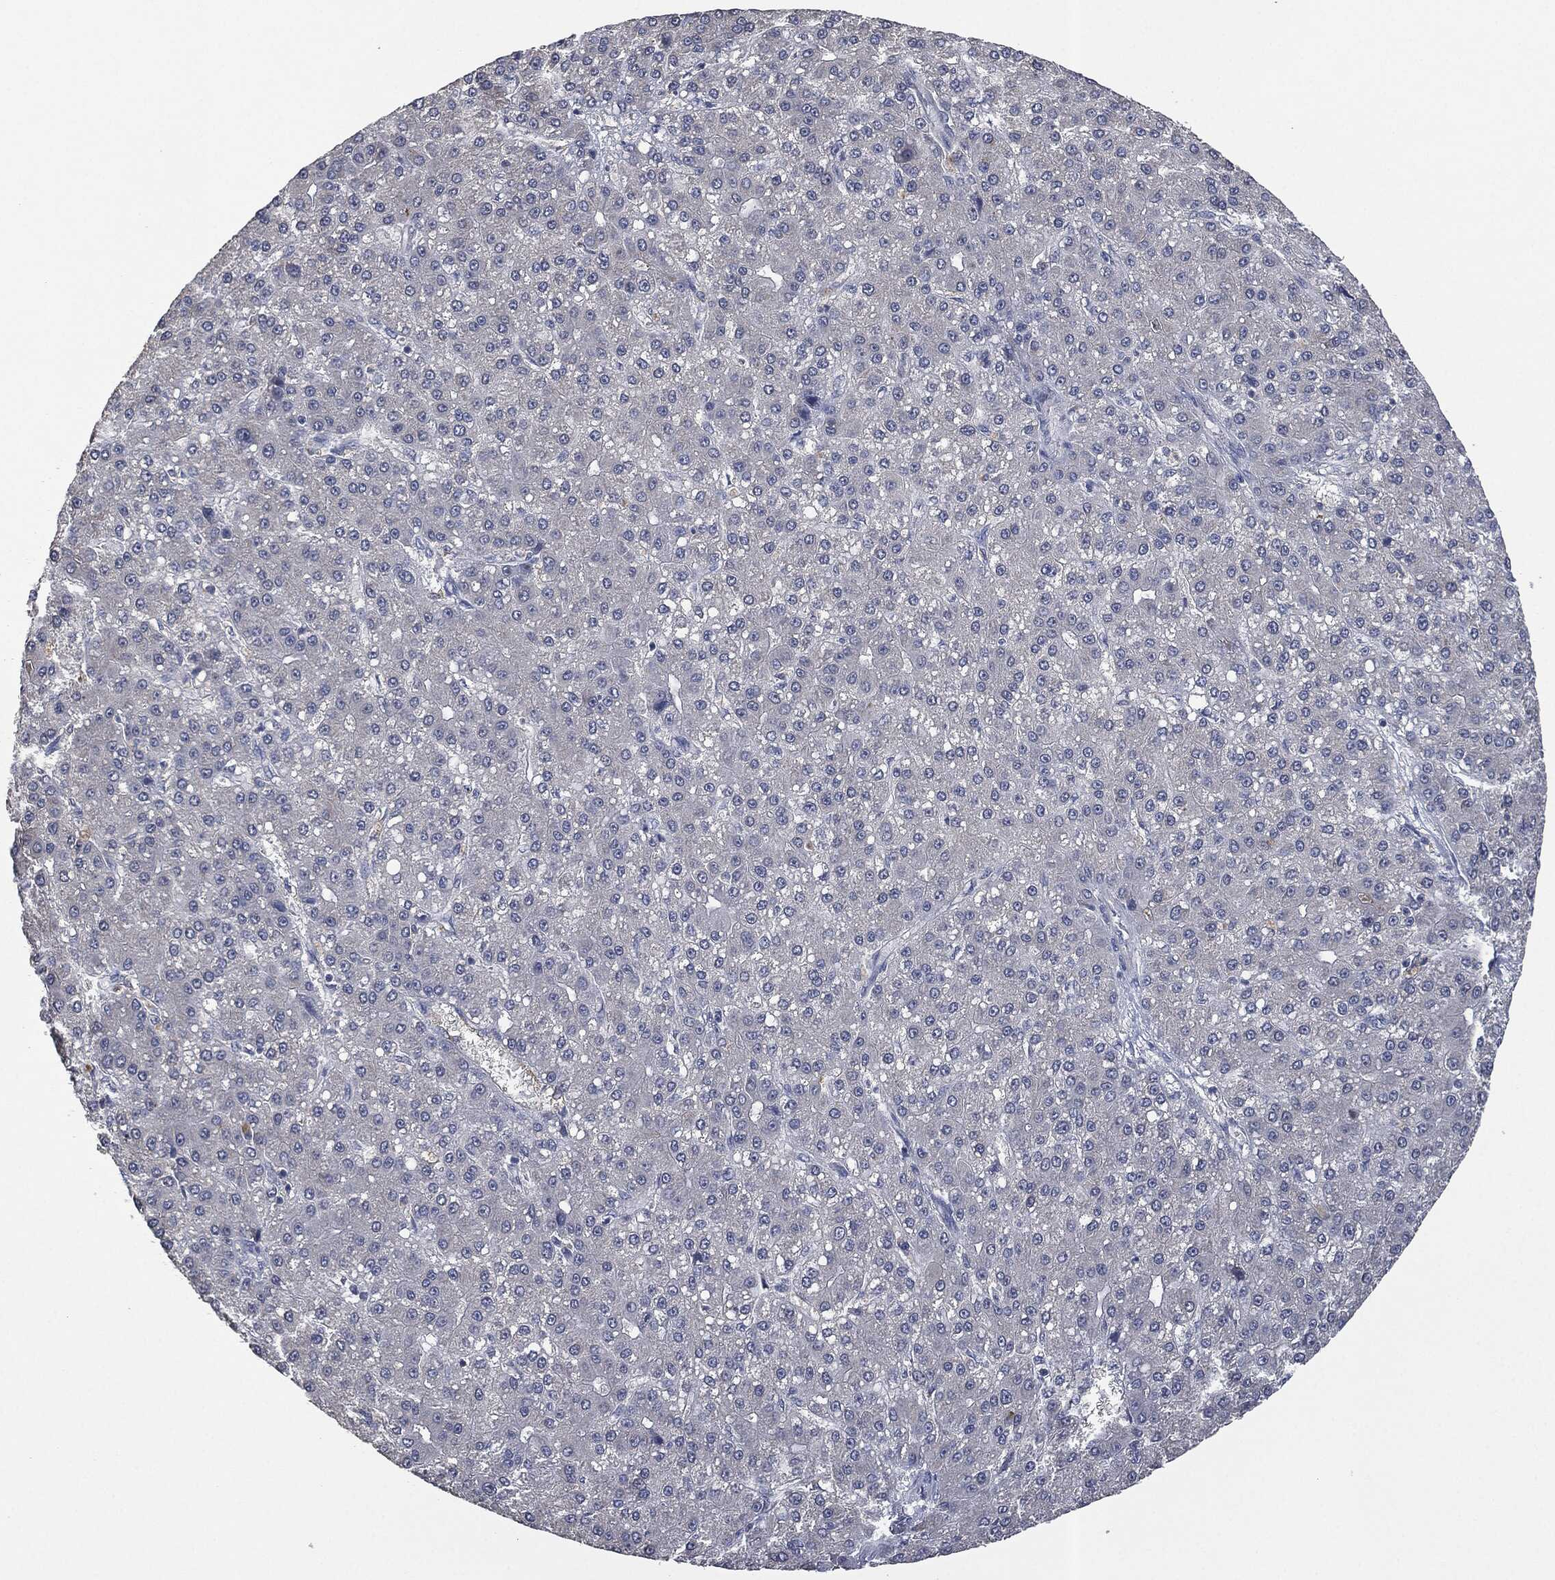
{"staining": {"intensity": "negative", "quantity": "none", "location": "none"}, "tissue": "liver cancer", "cell_type": "Tumor cells", "image_type": "cancer", "snomed": [{"axis": "morphology", "description": "Carcinoma, Hepatocellular, NOS"}, {"axis": "topography", "description": "Liver"}], "caption": "Protein analysis of liver hepatocellular carcinoma shows no significant positivity in tumor cells. (DAB IHC with hematoxylin counter stain).", "gene": "IL1RN", "patient": {"sex": "male", "age": 67}}